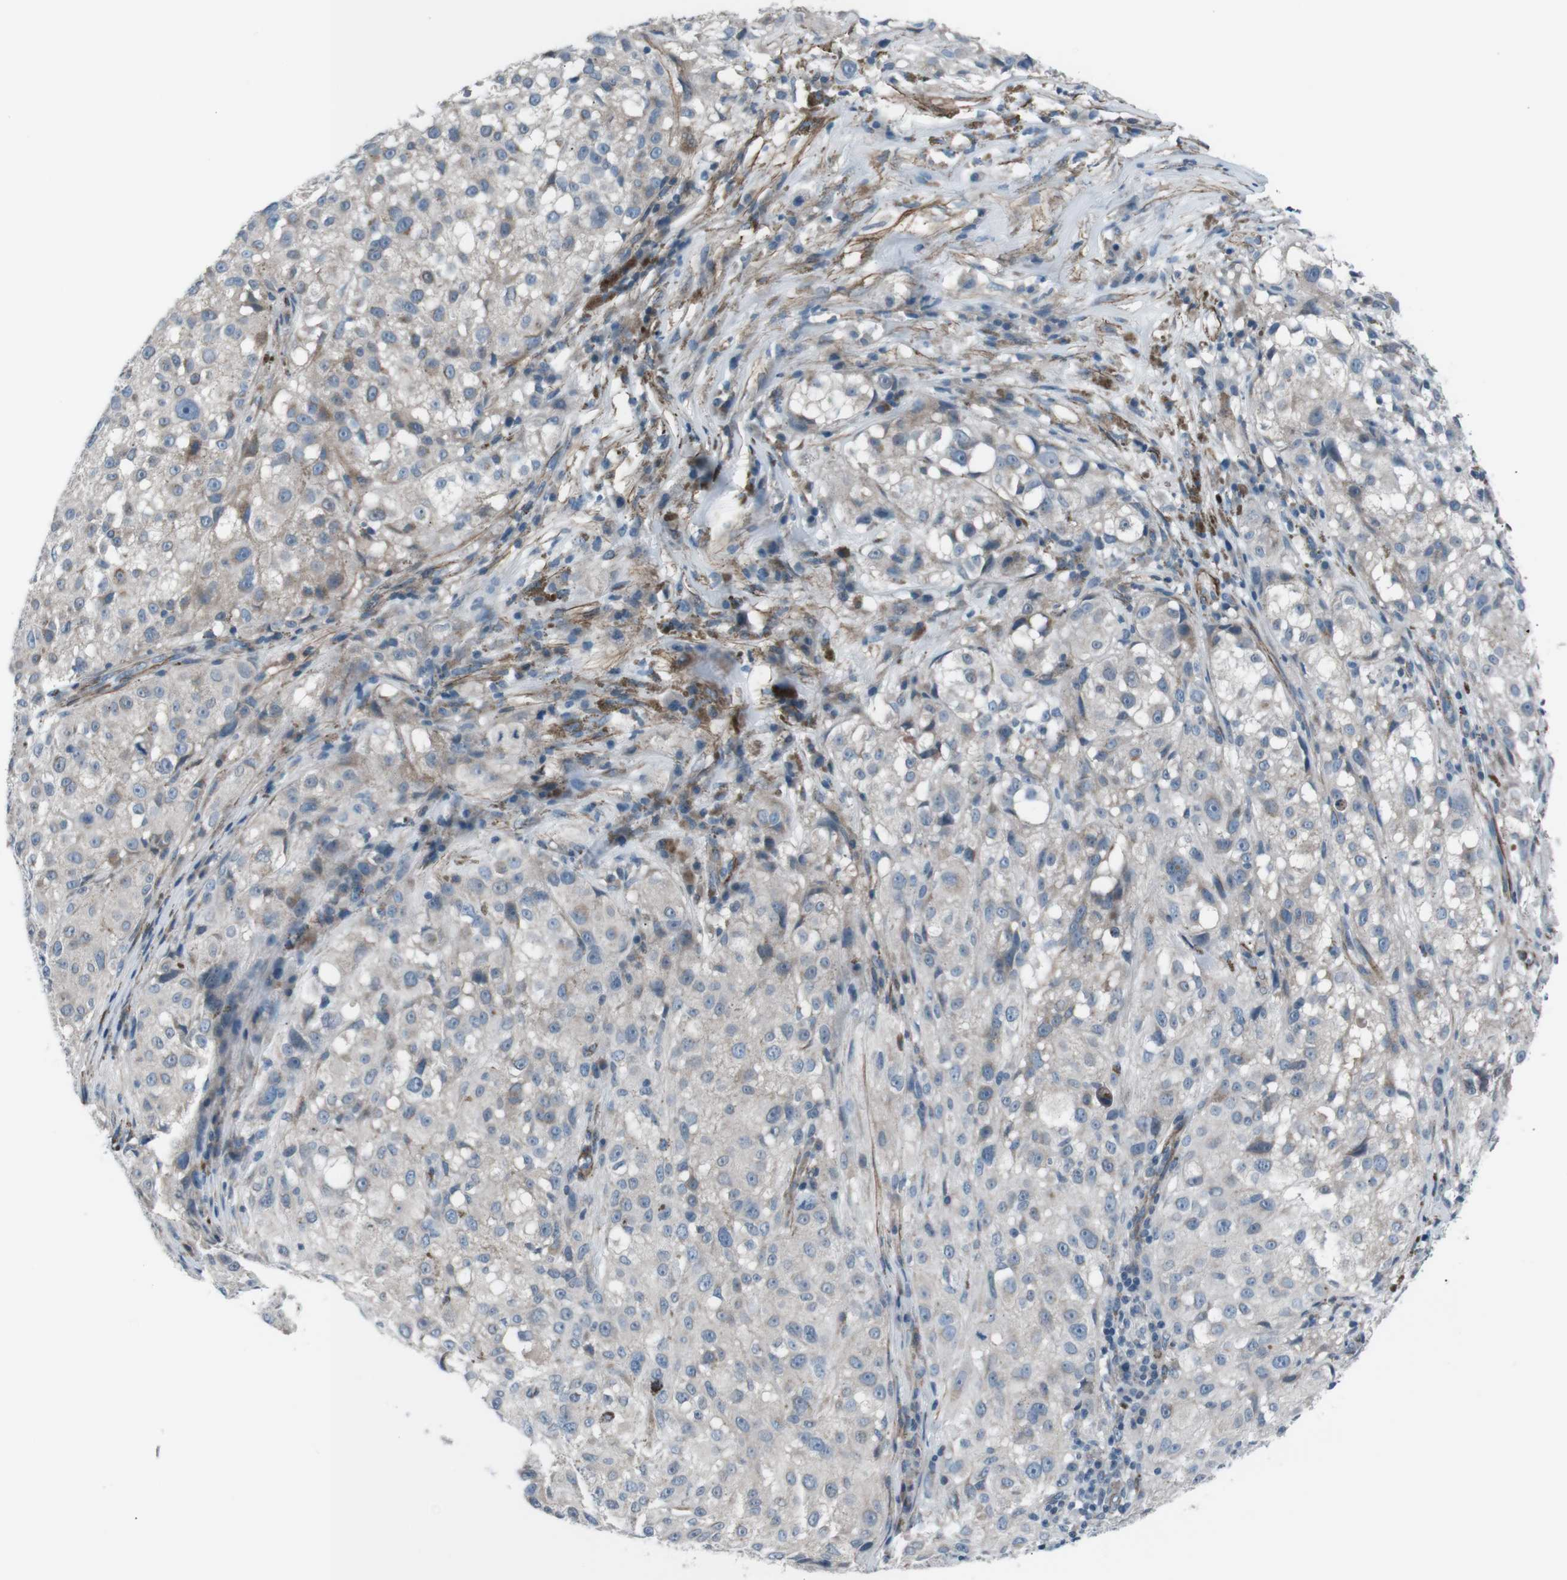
{"staining": {"intensity": "negative", "quantity": "none", "location": "none"}, "tissue": "melanoma", "cell_type": "Tumor cells", "image_type": "cancer", "snomed": [{"axis": "morphology", "description": "Necrosis, NOS"}, {"axis": "morphology", "description": "Malignant melanoma, NOS"}, {"axis": "topography", "description": "Skin"}], "caption": "Human melanoma stained for a protein using IHC demonstrates no staining in tumor cells.", "gene": "PDLIM5", "patient": {"sex": "female", "age": 87}}